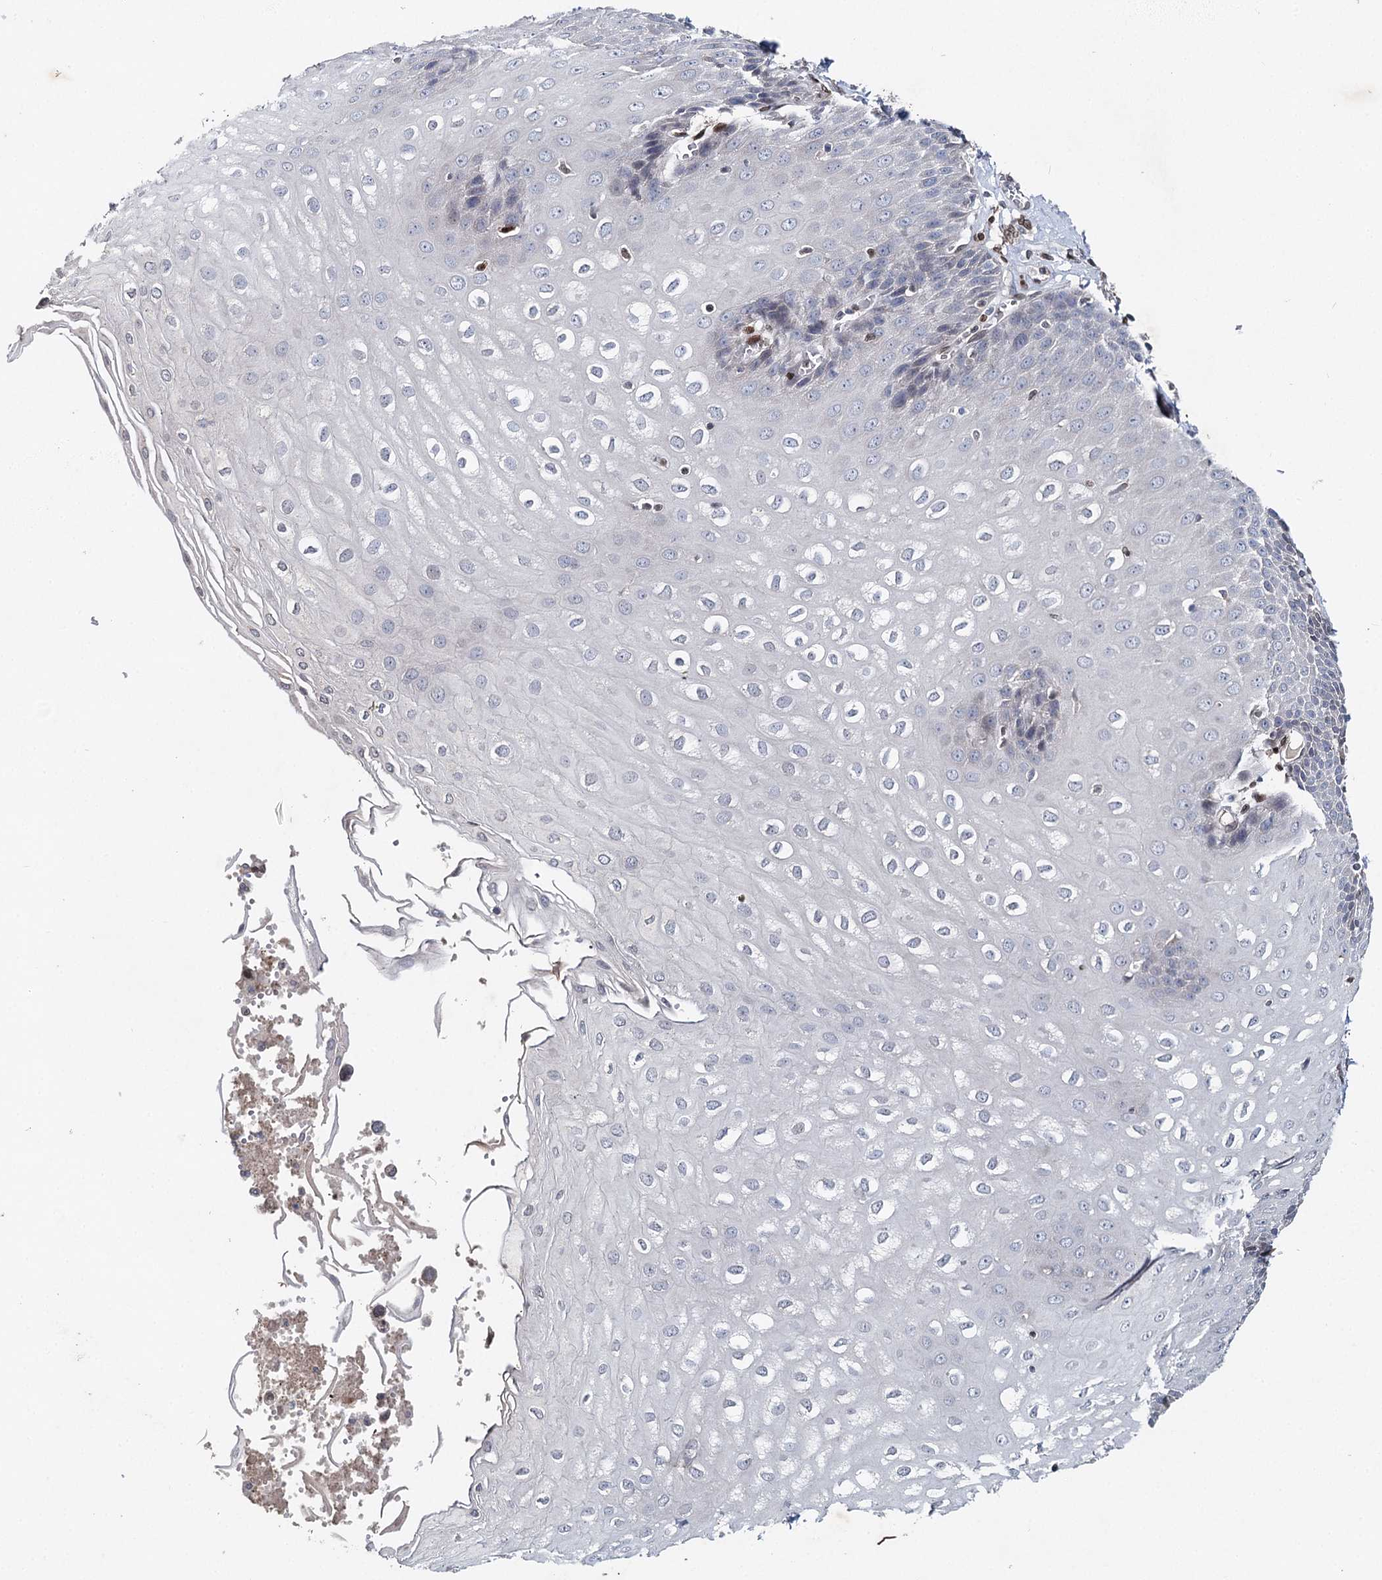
{"staining": {"intensity": "moderate", "quantity": "<25%", "location": "nuclear"}, "tissue": "esophagus", "cell_type": "Squamous epithelial cells", "image_type": "normal", "snomed": [{"axis": "morphology", "description": "Normal tissue, NOS"}, {"axis": "topography", "description": "Esophagus"}], "caption": "Protein analysis of benign esophagus reveals moderate nuclear positivity in about <25% of squamous epithelial cells.", "gene": "FRMD4A", "patient": {"sex": "male", "age": 60}}